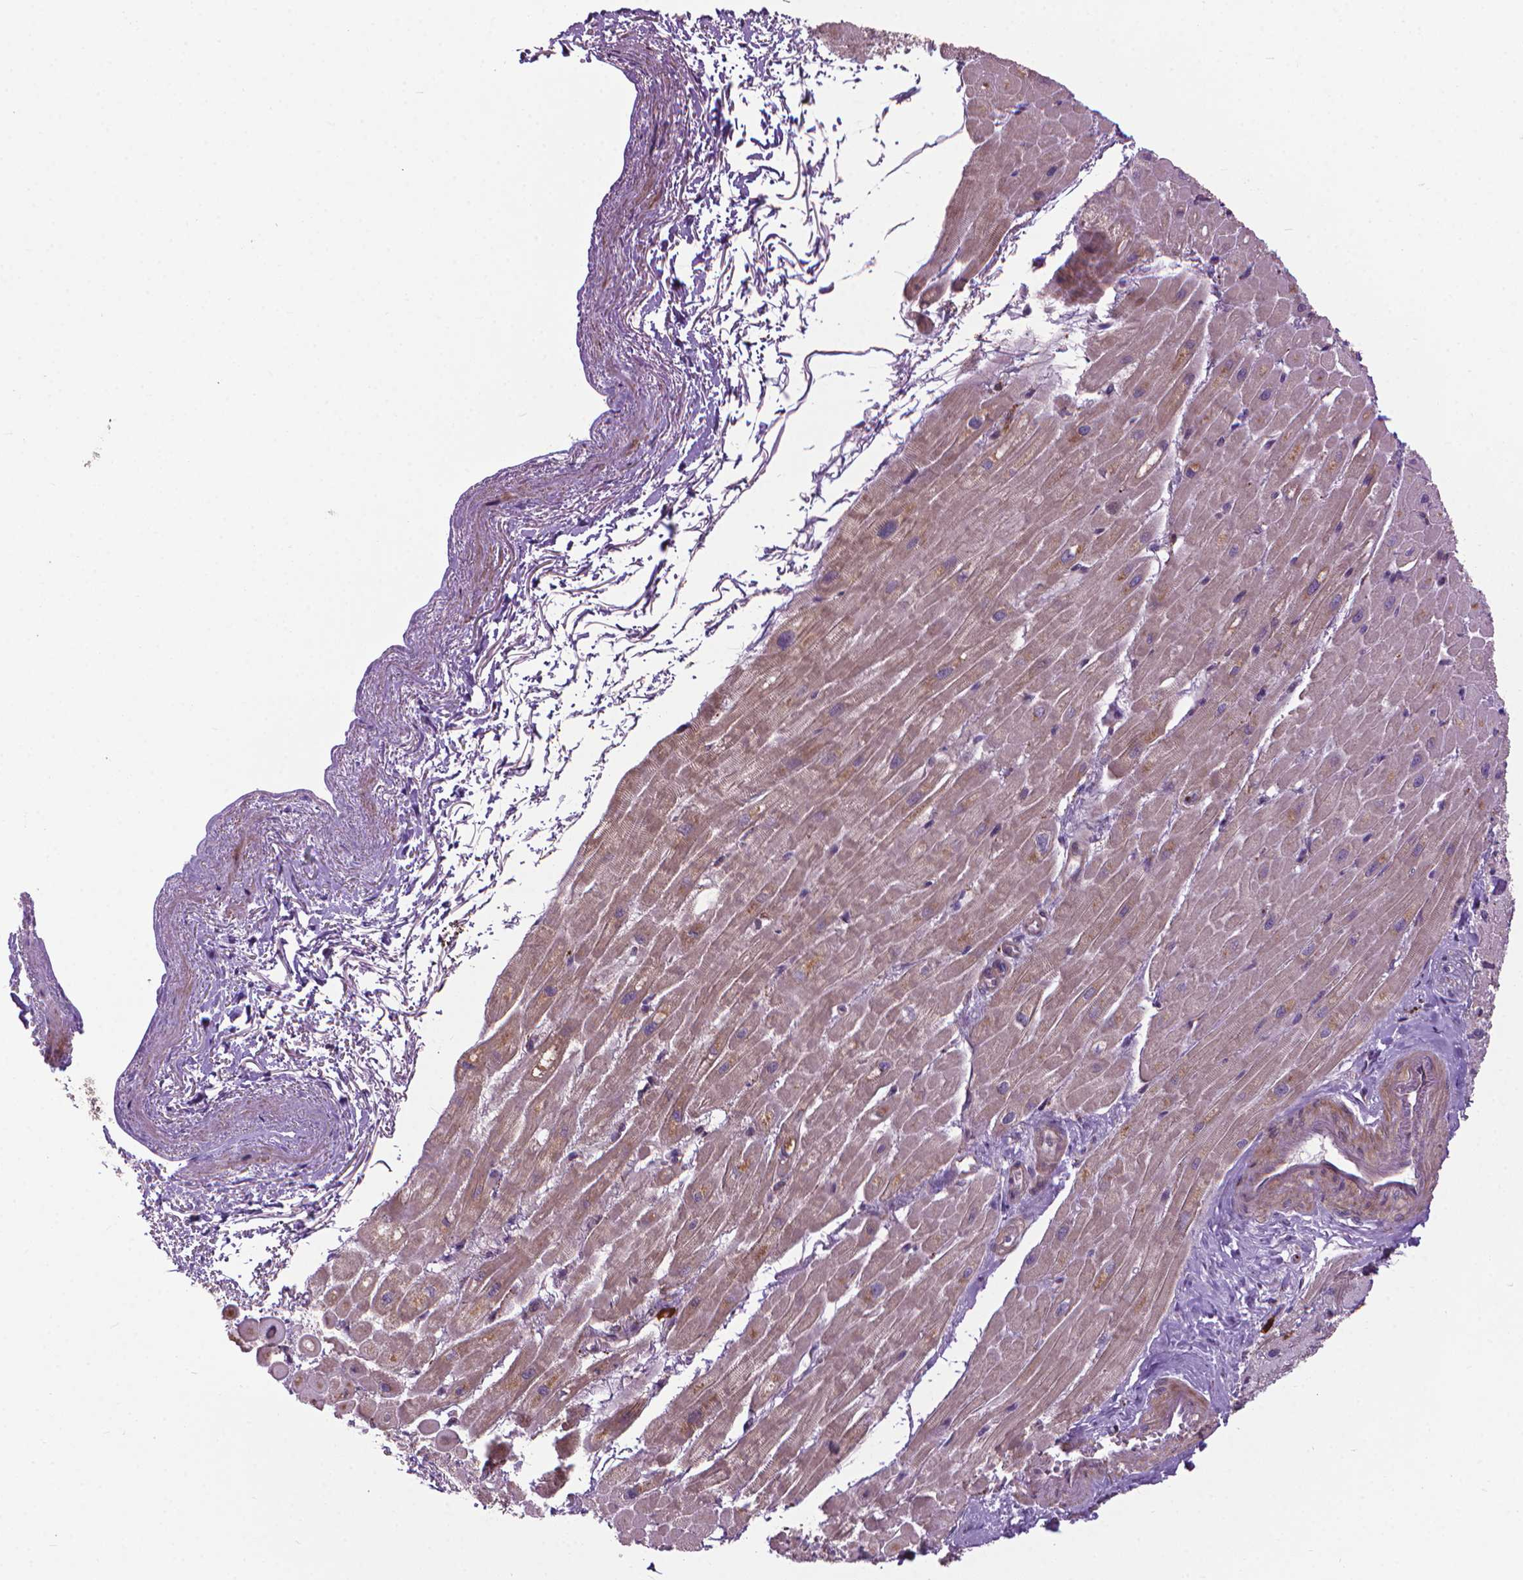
{"staining": {"intensity": "weak", "quantity": ">75%", "location": "cytoplasmic/membranous"}, "tissue": "heart muscle", "cell_type": "Cardiomyocytes", "image_type": "normal", "snomed": [{"axis": "morphology", "description": "Normal tissue, NOS"}, {"axis": "topography", "description": "Heart"}], "caption": "Immunohistochemistry (IHC) photomicrograph of unremarkable heart muscle stained for a protein (brown), which shows low levels of weak cytoplasmic/membranous expression in approximately >75% of cardiomyocytes.", "gene": "MYH14", "patient": {"sex": "male", "age": 62}}